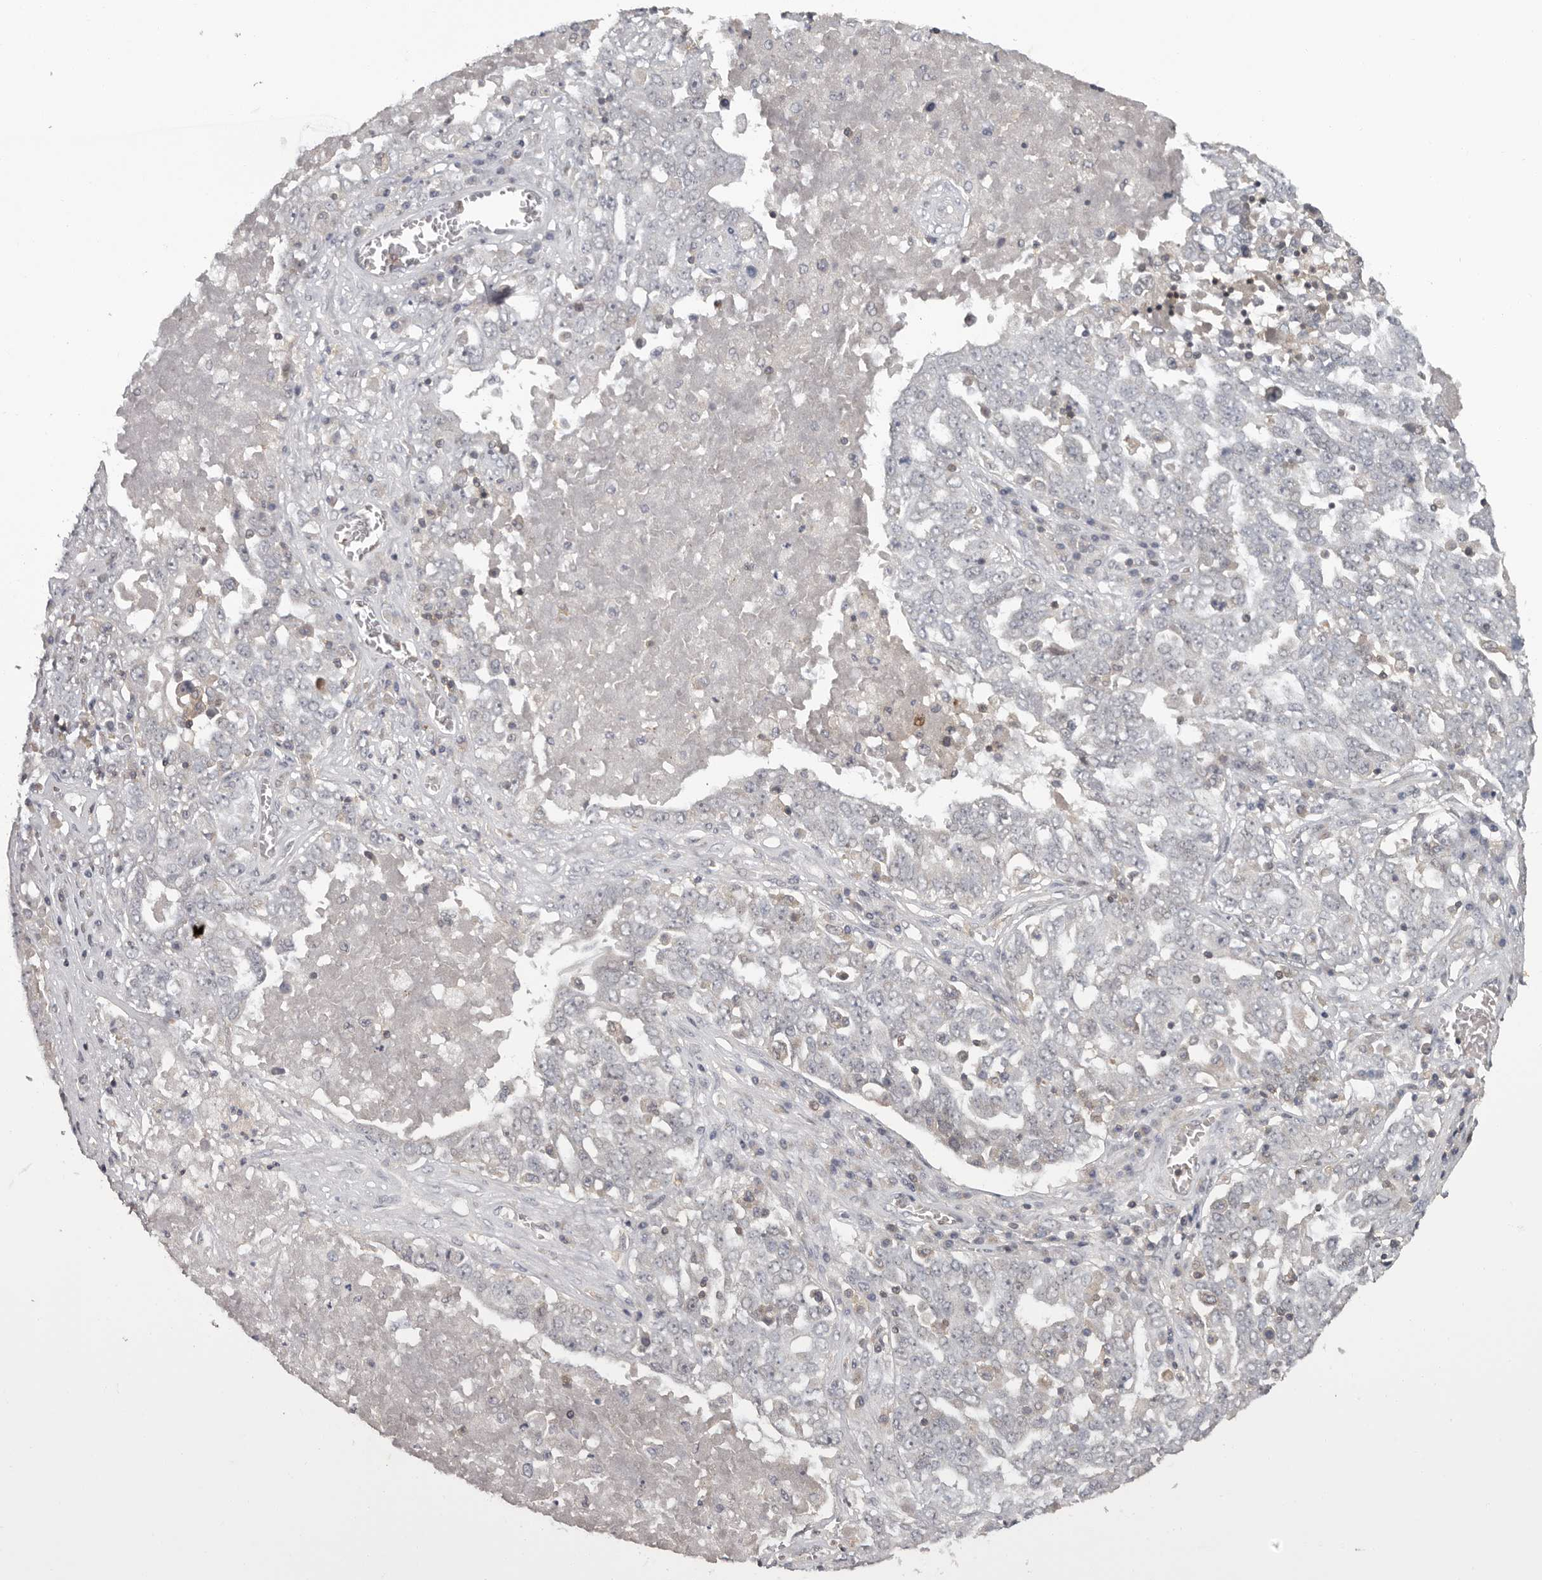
{"staining": {"intensity": "negative", "quantity": "none", "location": "none"}, "tissue": "ovarian cancer", "cell_type": "Tumor cells", "image_type": "cancer", "snomed": [{"axis": "morphology", "description": "Carcinoma, endometroid"}, {"axis": "topography", "description": "Ovary"}], "caption": "This is a image of immunohistochemistry (IHC) staining of ovarian cancer (endometroid carcinoma), which shows no positivity in tumor cells. (DAB immunohistochemistry (IHC), high magnification).", "gene": "ANKRD44", "patient": {"sex": "female", "age": 62}}